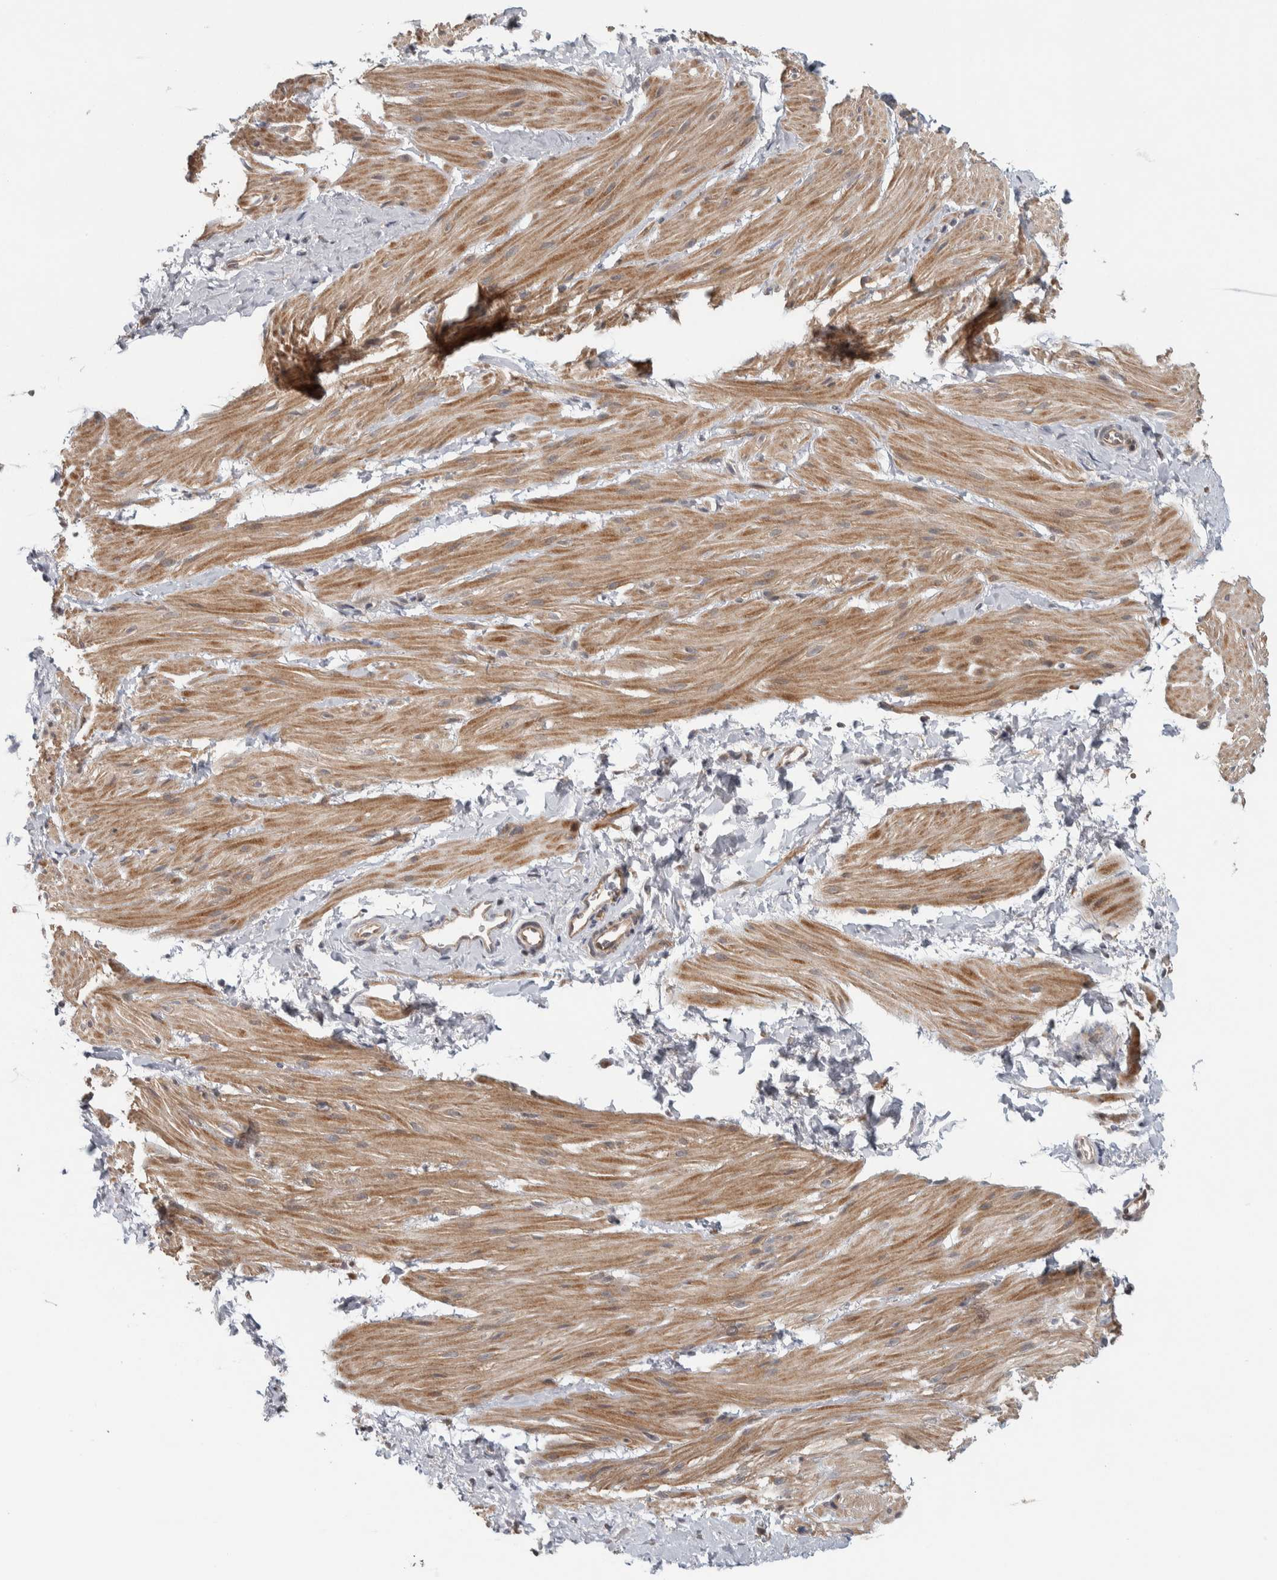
{"staining": {"intensity": "moderate", "quantity": ">75%", "location": "cytoplasmic/membranous"}, "tissue": "smooth muscle", "cell_type": "Smooth muscle cells", "image_type": "normal", "snomed": [{"axis": "morphology", "description": "Normal tissue, NOS"}, {"axis": "topography", "description": "Smooth muscle"}], "caption": "Smooth muscle cells demonstrate medium levels of moderate cytoplasmic/membranous staining in approximately >75% of cells in unremarkable smooth muscle. The staining was performed using DAB, with brown indicating positive protein expression. Nuclei are stained blue with hematoxylin.", "gene": "TBC1D31", "patient": {"sex": "male", "age": 16}}